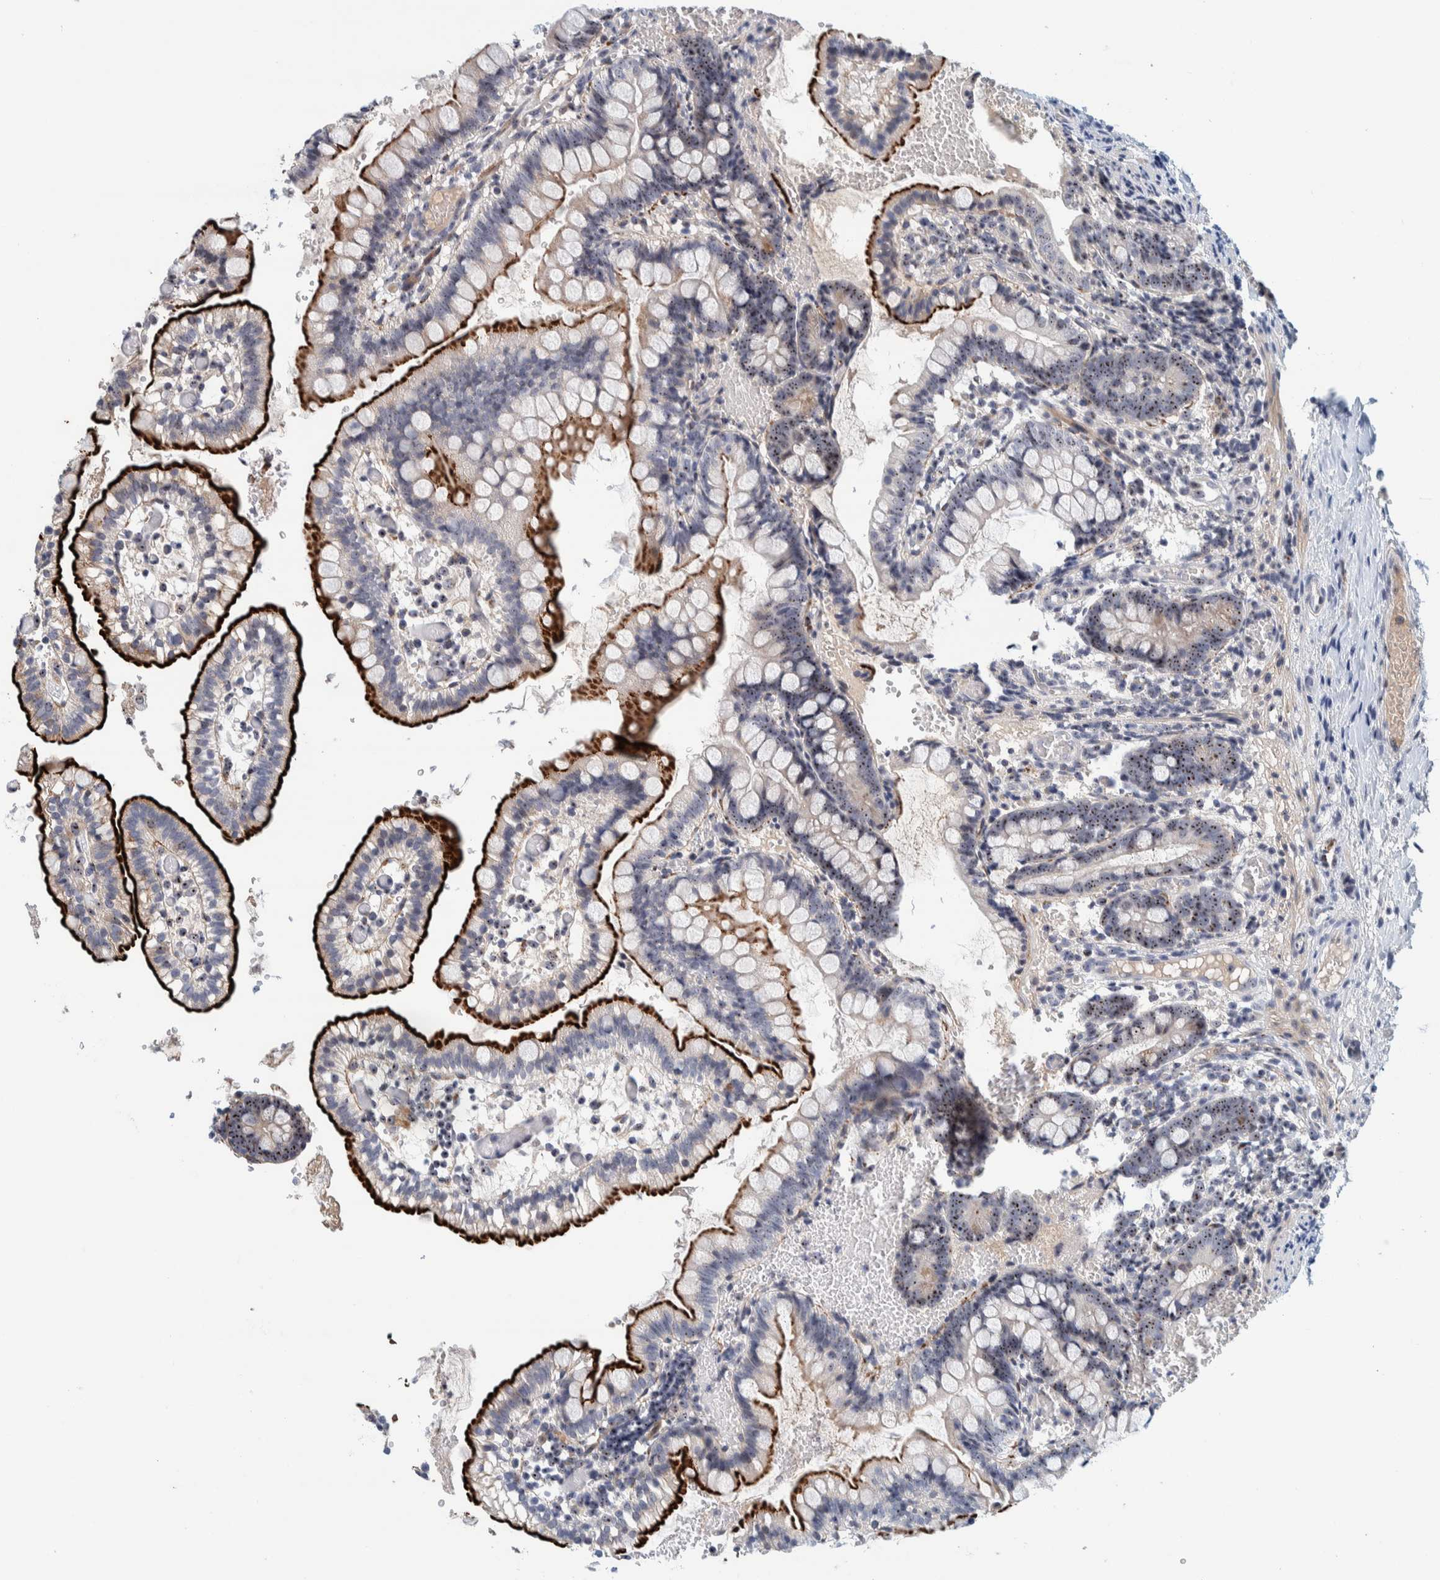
{"staining": {"intensity": "strong", "quantity": "<25%", "location": "cytoplasmic/membranous,nuclear"}, "tissue": "small intestine", "cell_type": "Glandular cells", "image_type": "normal", "snomed": [{"axis": "morphology", "description": "Normal tissue, NOS"}, {"axis": "morphology", "description": "Developmental malformation"}, {"axis": "topography", "description": "Small intestine"}], "caption": "Immunohistochemistry (IHC) photomicrograph of normal small intestine: human small intestine stained using IHC displays medium levels of strong protein expression localized specifically in the cytoplasmic/membranous,nuclear of glandular cells, appearing as a cytoplasmic/membranous,nuclear brown color.", "gene": "NOL11", "patient": {"sex": "male"}}